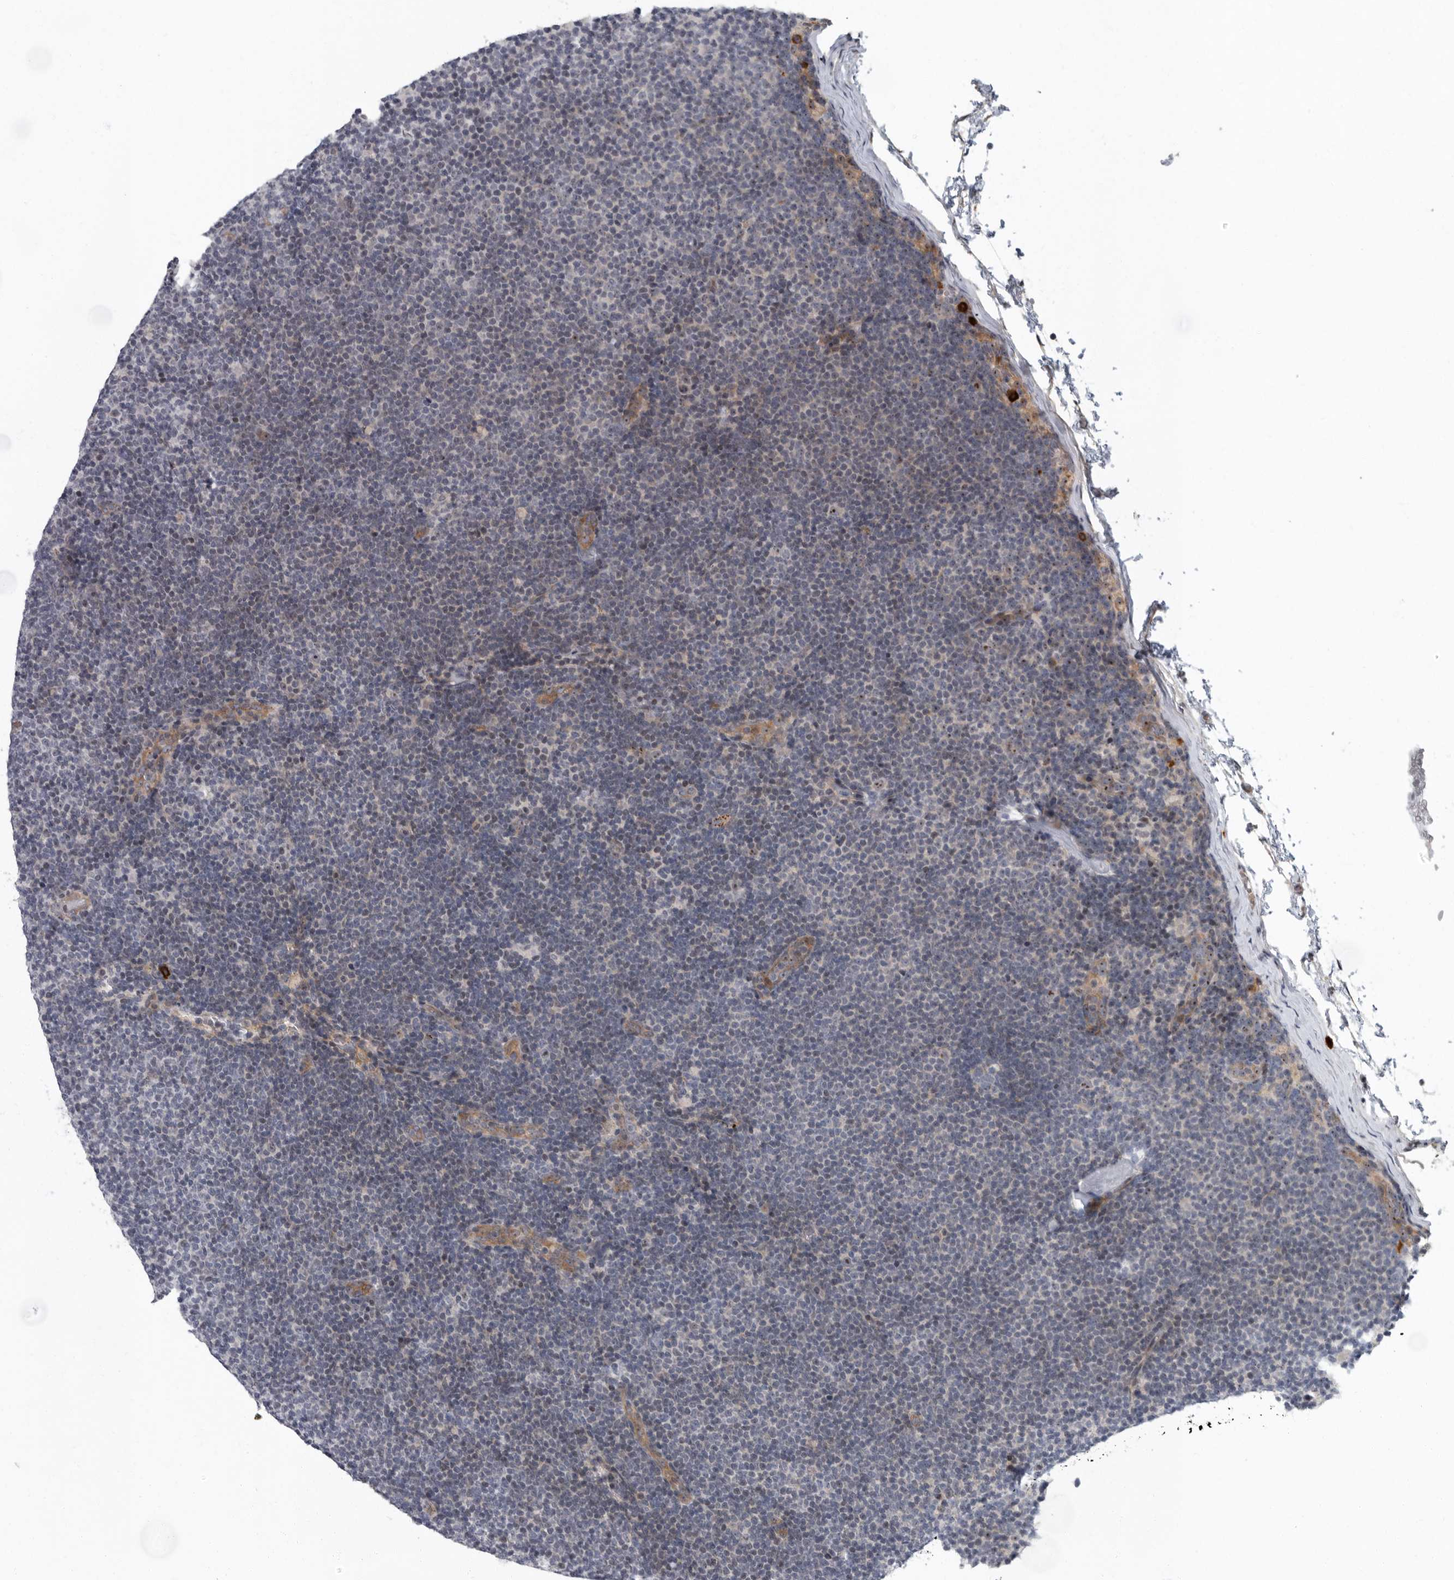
{"staining": {"intensity": "negative", "quantity": "none", "location": "none"}, "tissue": "lymphoma", "cell_type": "Tumor cells", "image_type": "cancer", "snomed": [{"axis": "morphology", "description": "Malignant lymphoma, non-Hodgkin's type, Low grade"}, {"axis": "topography", "description": "Lymph node"}], "caption": "A micrograph of low-grade malignant lymphoma, non-Hodgkin's type stained for a protein shows no brown staining in tumor cells. (DAB (3,3'-diaminobenzidine) IHC visualized using brightfield microscopy, high magnification).", "gene": "PDCD11", "patient": {"sex": "female", "age": 53}}